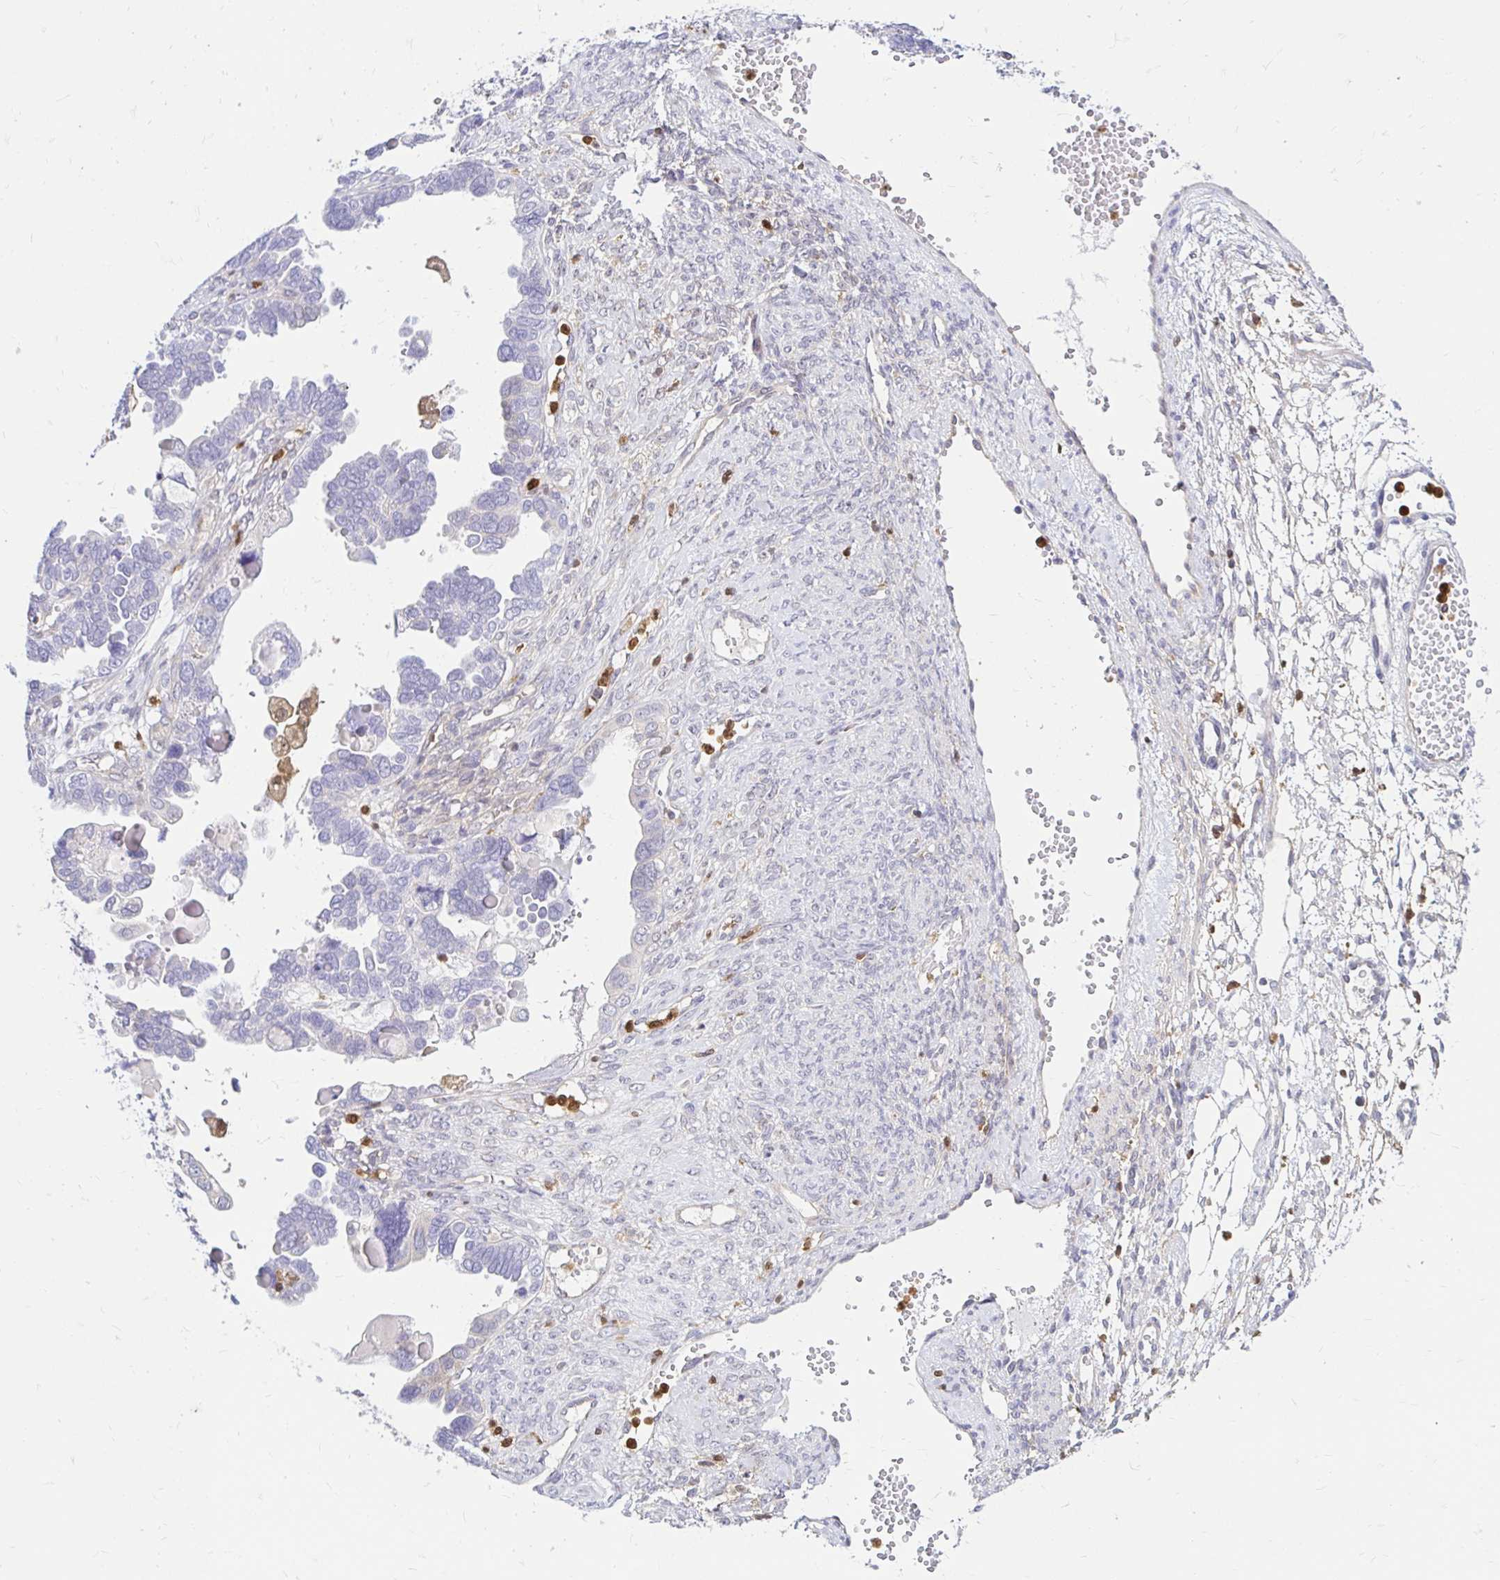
{"staining": {"intensity": "negative", "quantity": "none", "location": "none"}, "tissue": "ovarian cancer", "cell_type": "Tumor cells", "image_type": "cancer", "snomed": [{"axis": "morphology", "description": "Cystadenocarcinoma, serous, NOS"}, {"axis": "topography", "description": "Ovary"}], "caption": "Tumor cells are negative for brown protein staining in ovarian cancer.", "gene": "PYCARD", "patient": {"sex": "female", "age": 51}}